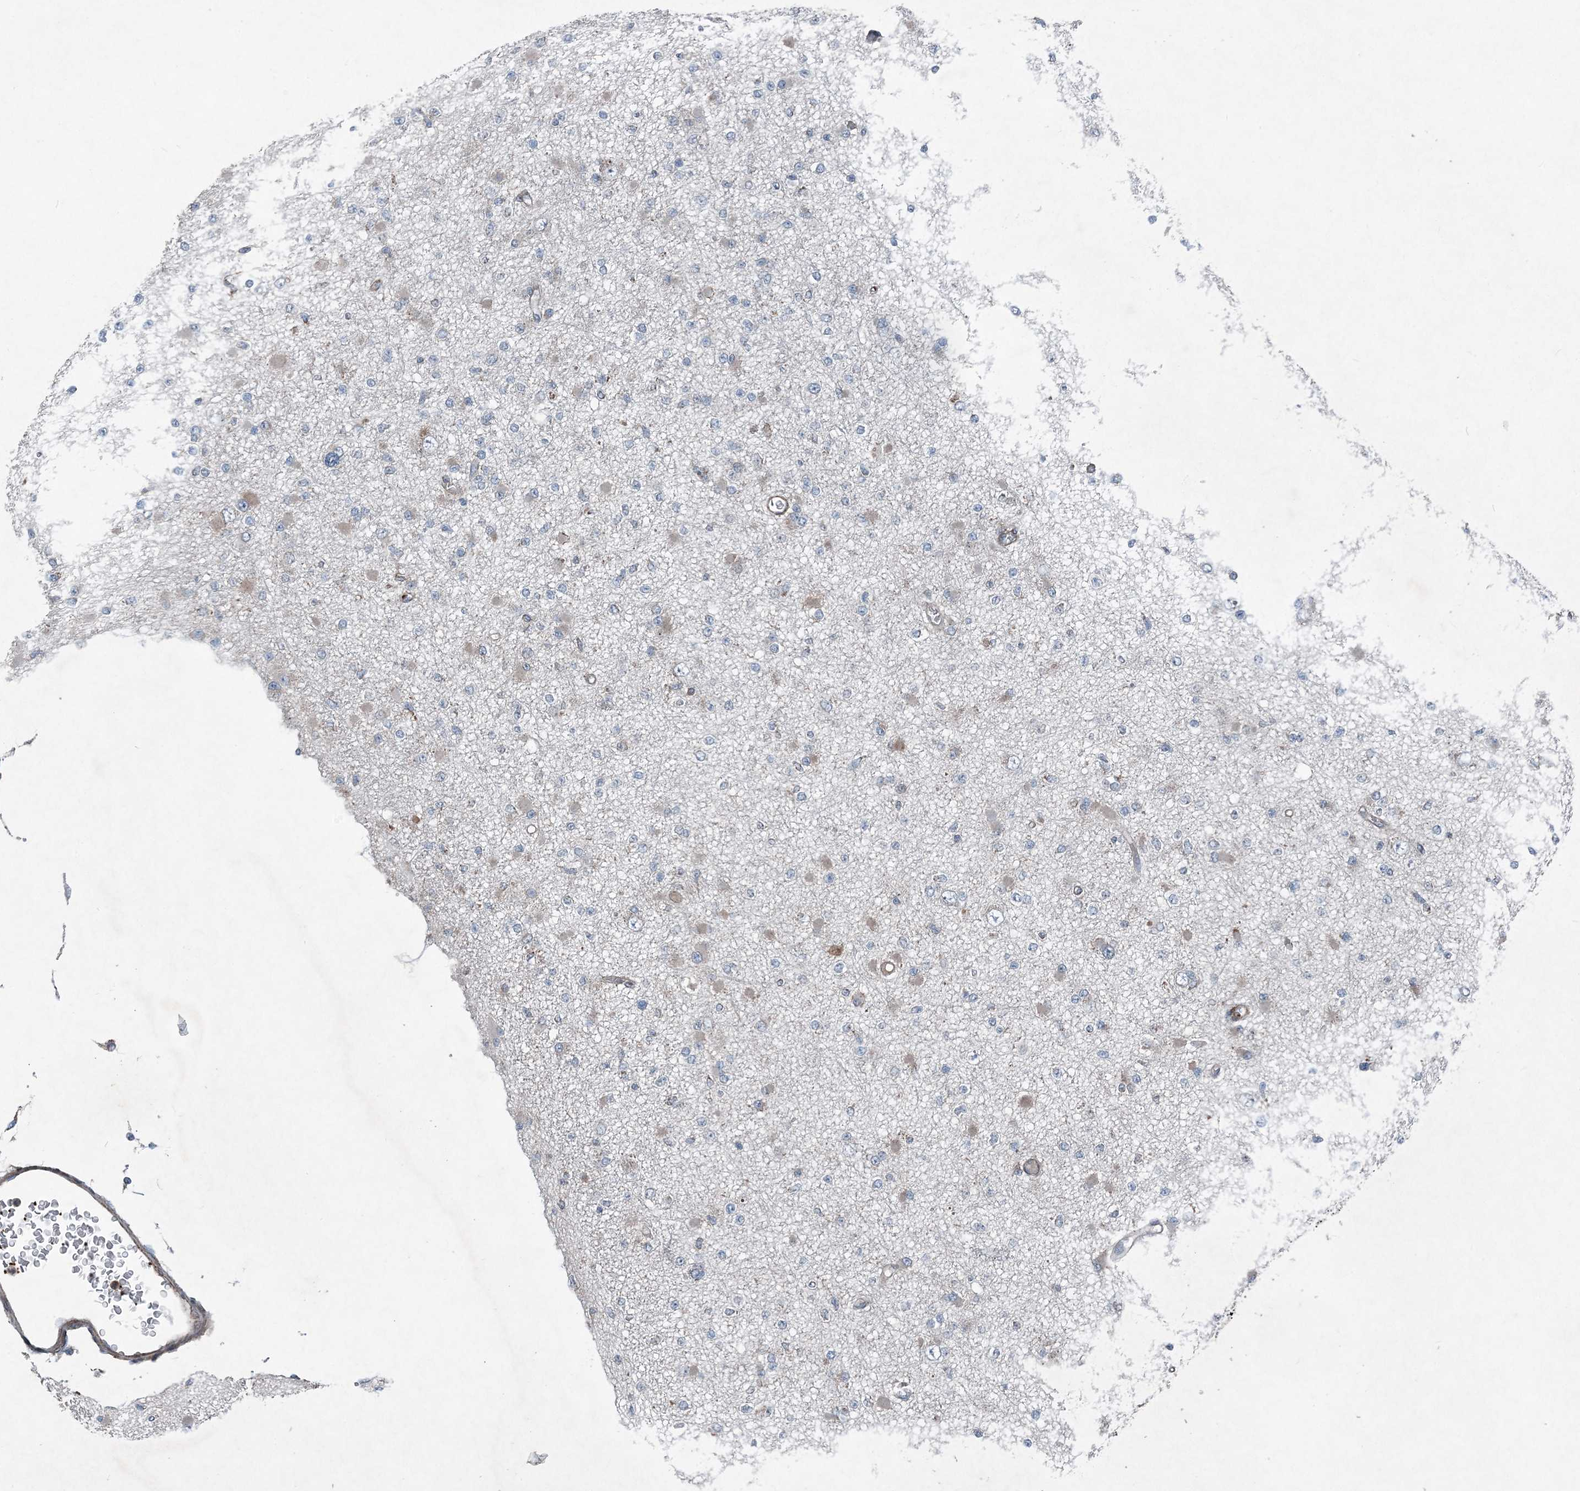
{"staining": {"intensity": "negative", "quantity": "none", "location": "none"}, "tissue": "glioma", "cell_type": "Tumor cells", "image_type": "cancer", "snomed": [{"axis": "morphology", "description": "Glioma, malignant, Low grade"}, {"axis": "topography", "description": "Brain"}], "caption": "High magnification brightfield microscopy of glioma stained with DAB (brown) and counterstained with hematoxylin (blue): tumor cells show no significant expression.", "gene": "DGUOK", "patient": {"sex": "female", "age": 22}}